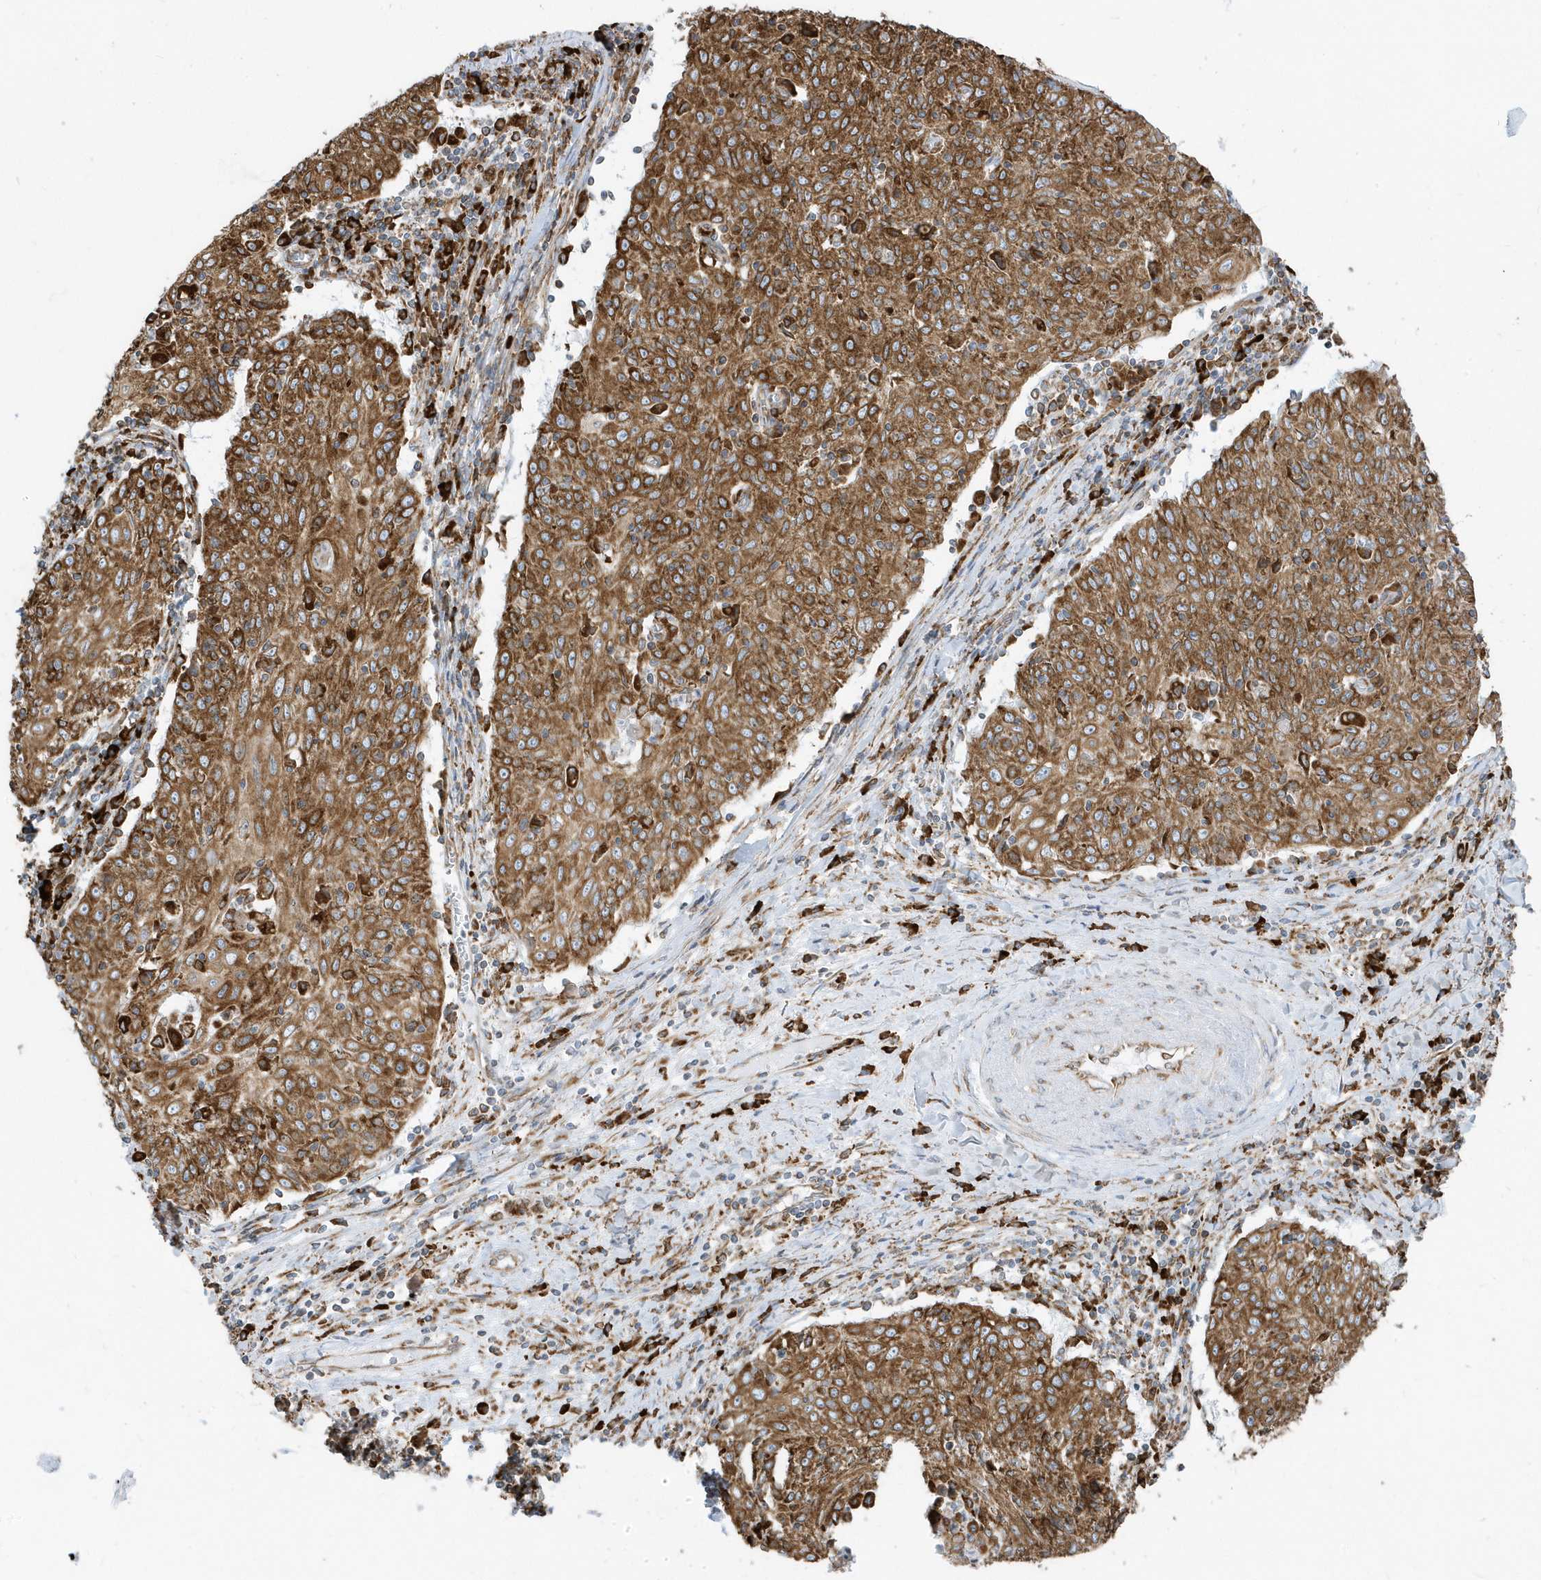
{"staining": {"intensity": "strong", "quantity": ">75%", "location": "cytoplasmic/membranous"}, "tissue": "cervical cancer", "cell_type": "Tumor cells", "image_type": "cancer", "snomed": [{"axis": "morphology", "description": "Squamous cell carcinoma, NOS"}, {"axis": "topography", "description": "Cervix"}], "caption": "Protein analysis of squamous cell carcinoma (cervical) tissue displays strong cytoplasmic/membranous positivity in approximately >75% of tumor cells.", "gene": "PDIA6", "patient": {"sex": "female", "age": 48}}